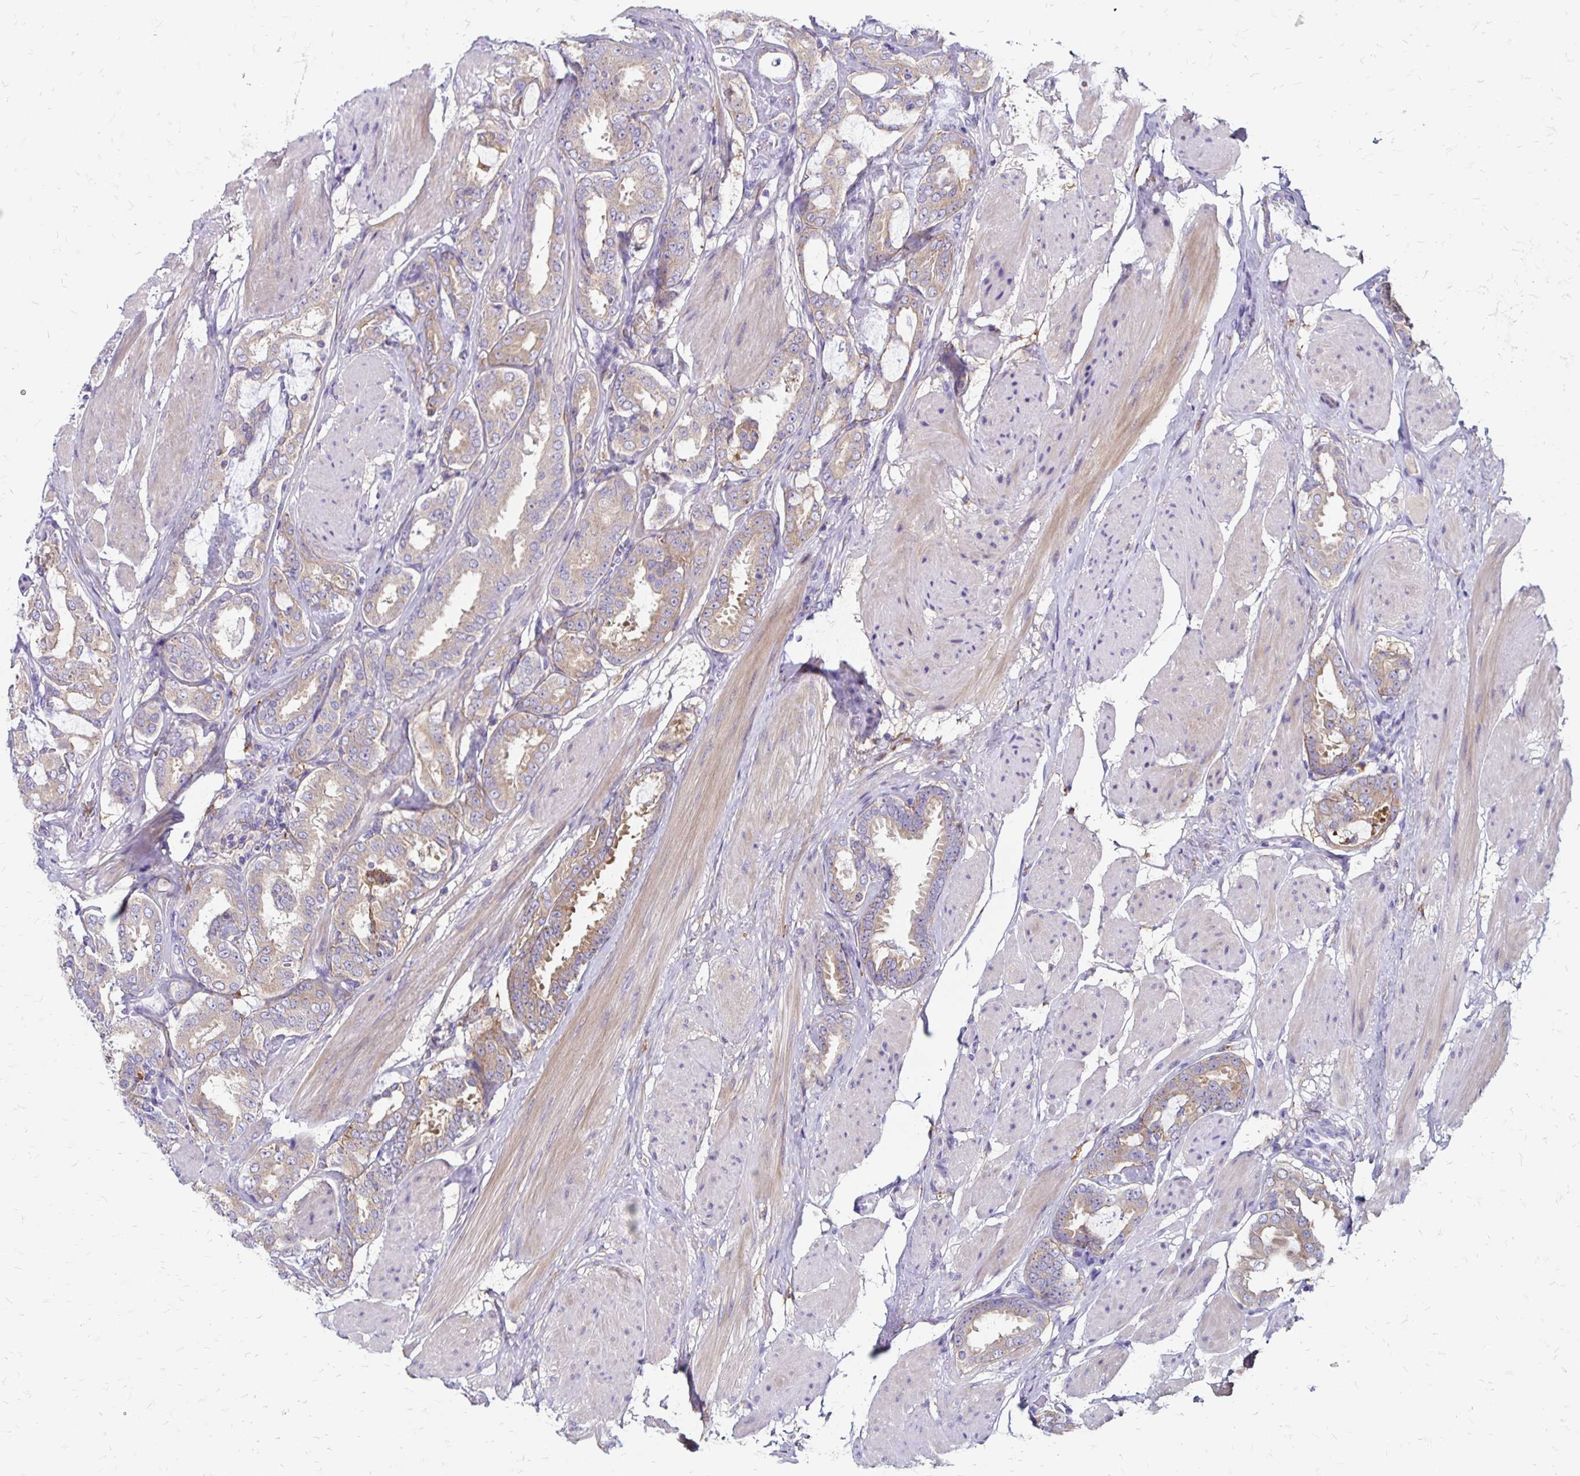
{"staining": {"intensity": "weak", "quantity": "25%-75%", "location": "cytoplasmic/membranous"}, "tissue": "prostate cancer", "cell_type": "Tumor cells", "image_type": "cancer", "snomed": [{"axis": "morphology", "description": "Adenocarcinoma, High grade"}, {"axis": "topography", "description": "Prostate"}], "caption": "Human prostate cancer (adenocarcinoma (high-grade)) stained with a brown dye reveals weak cytoplasmic/membranous positive positivity in about 25%-75% of tumor cells.", "gene": "TNS3", "patient": {"sex": "male", "age": 63}}